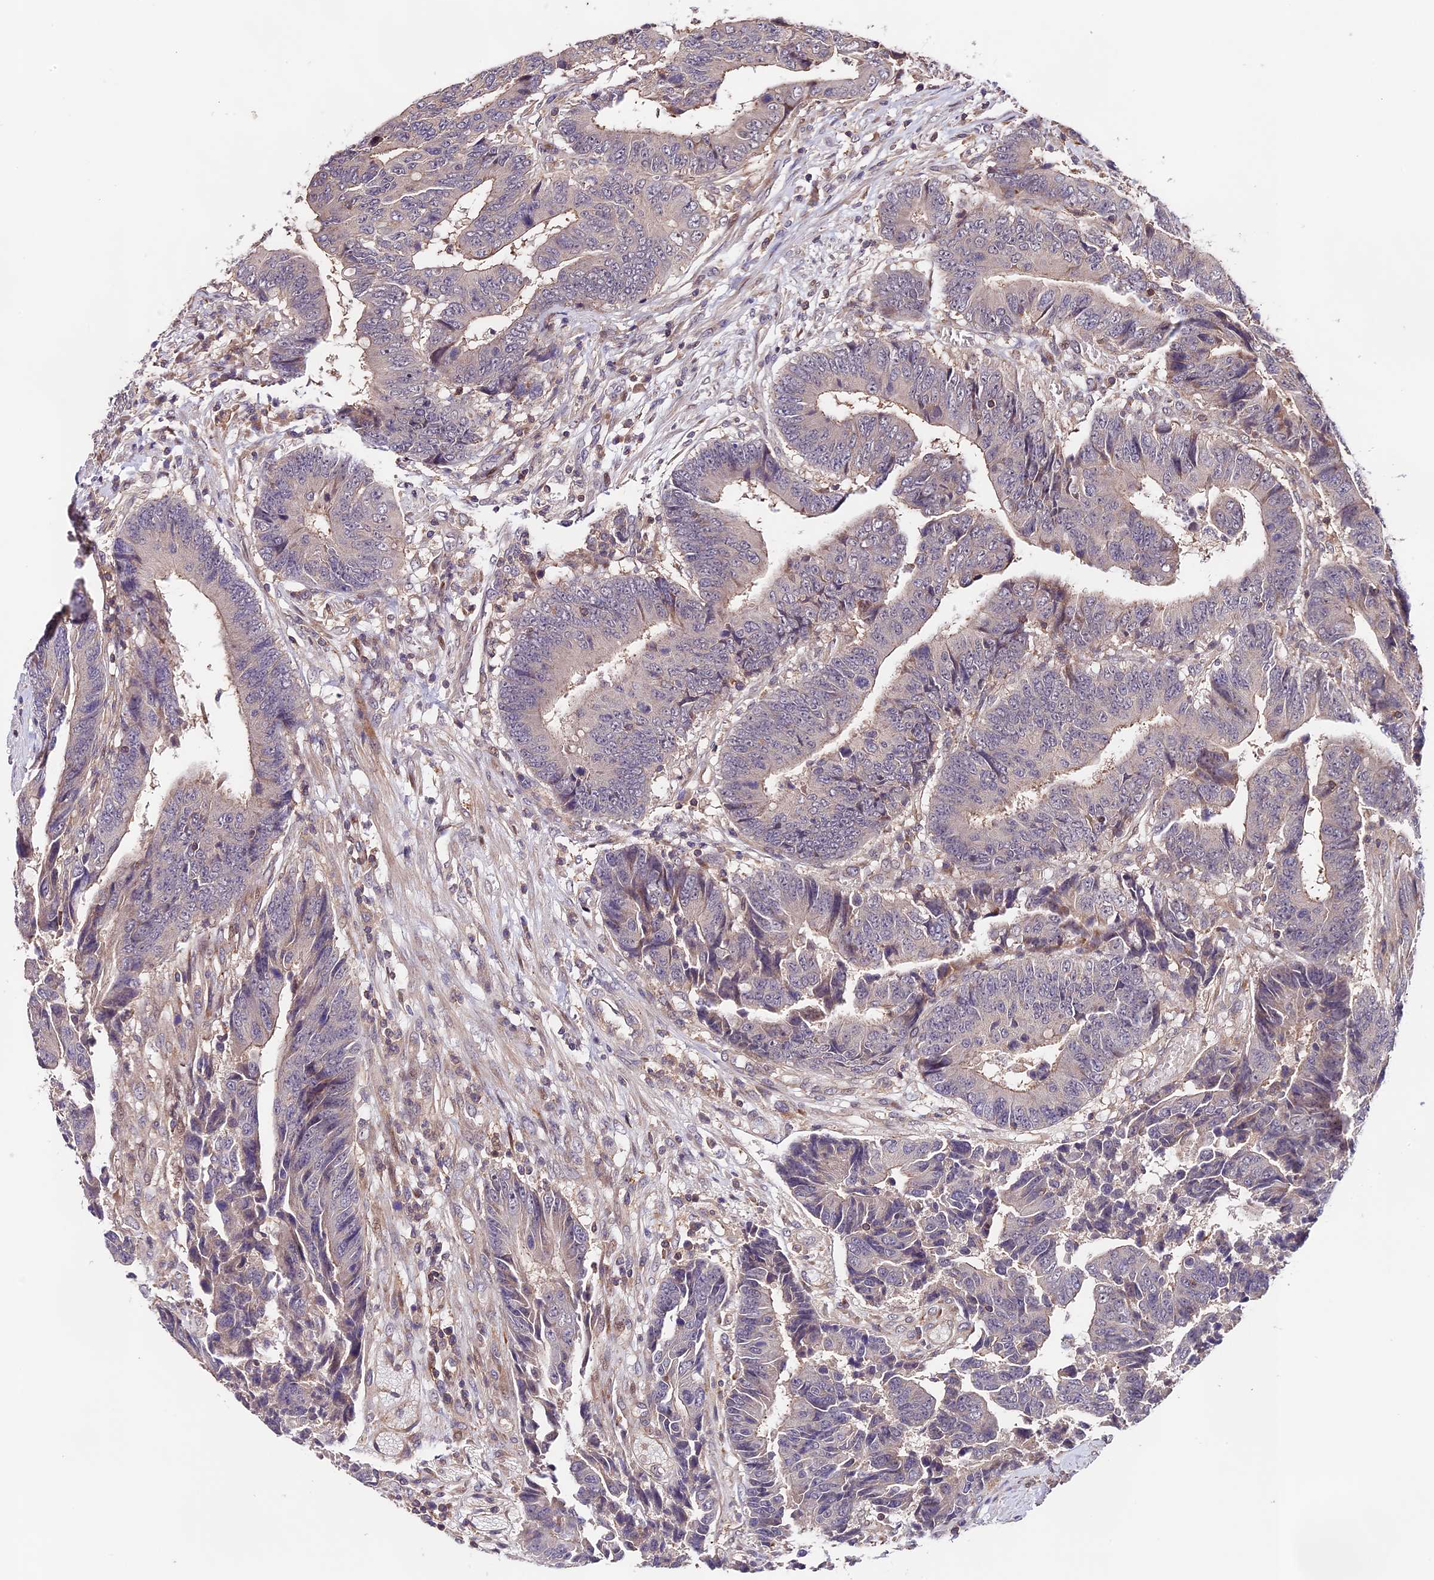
{"staining": {"intensity": "weak", "quantity": "<25%", "location": "cytoplasmic/membranous"}, "tissue": "colorectal cancer", "cell_type": "Tumor cells", "image_type": "cancer", "snomed": [{"axis": "morphology", "description": "Adenocarcinoma, NOS"}, {"axis": "topography", "description": "Rectum"}], "caption": "Image shows no significant protein expression in tumor cells of colorectal cancer.", "gene": "CACNA1H", "patient": {"sex": "male", "age": 84}}